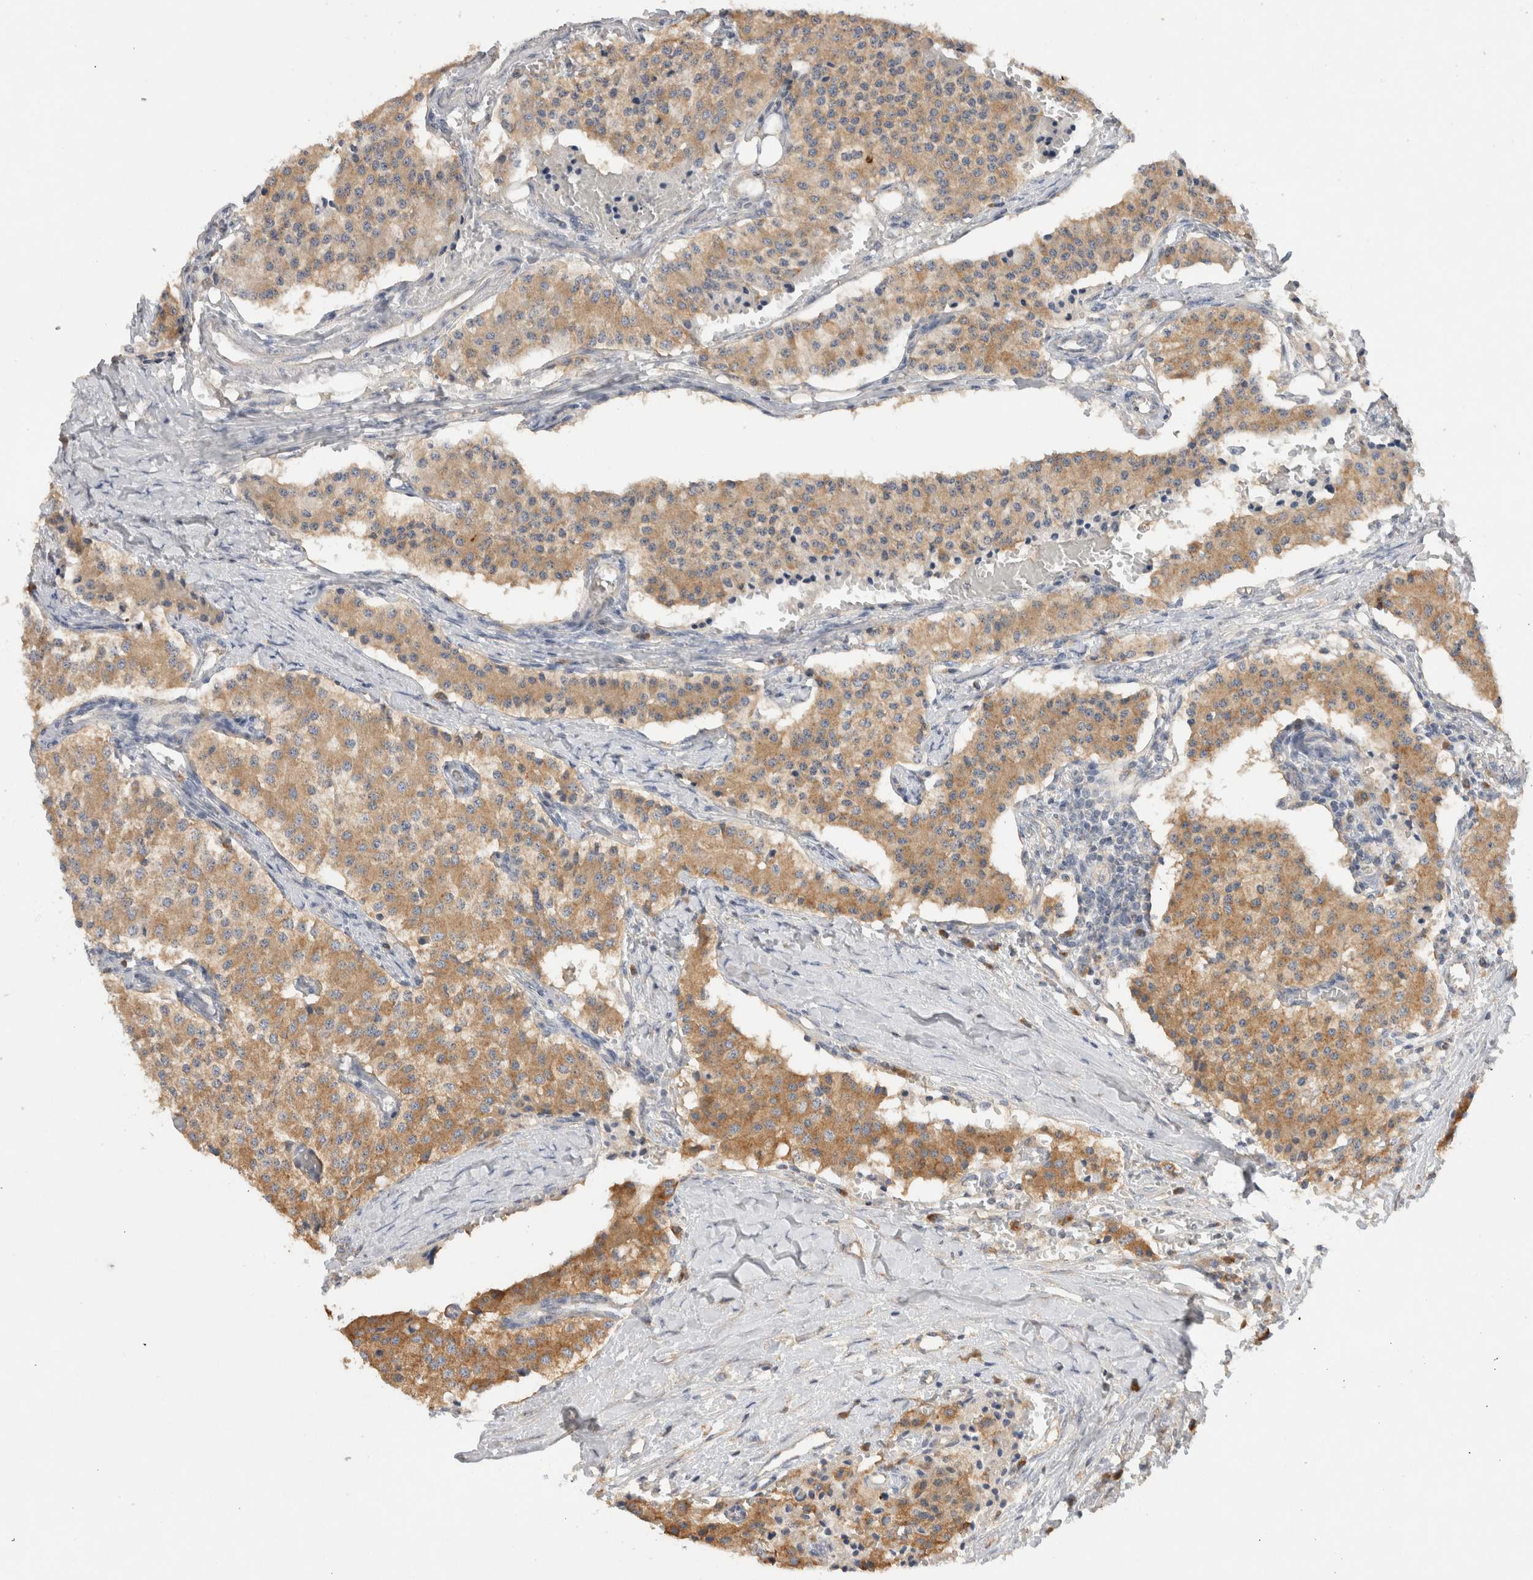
{"staining": {"intensity": "moderate", "quantity": ">75%", "location": "cytoplasmic/membranous"}, "tissue": "carcinoid", "cell_type": "Tumor cells", "image_type": "cancer", "snomed": [{"axis": "morphology", "description": "Carcinoid, malignant, NOS"}, {"axis": "topography", "description": "Colon"}], "caption": "Immunohistochemistry (IHC) staining of carcinoid (malignant), which exhibits medium levels of moderate cytoplasmic/membranous positivity in approximately >75% of tumor cells indicating moderate cytoplasmic/membranous protein staining. The staining was performed using DAB (brown) for protein detection and nuclei were counterstained in hematoxylin (blue).", "gene": "GAS1", "patient": {"sex": "female", "age": 52}}